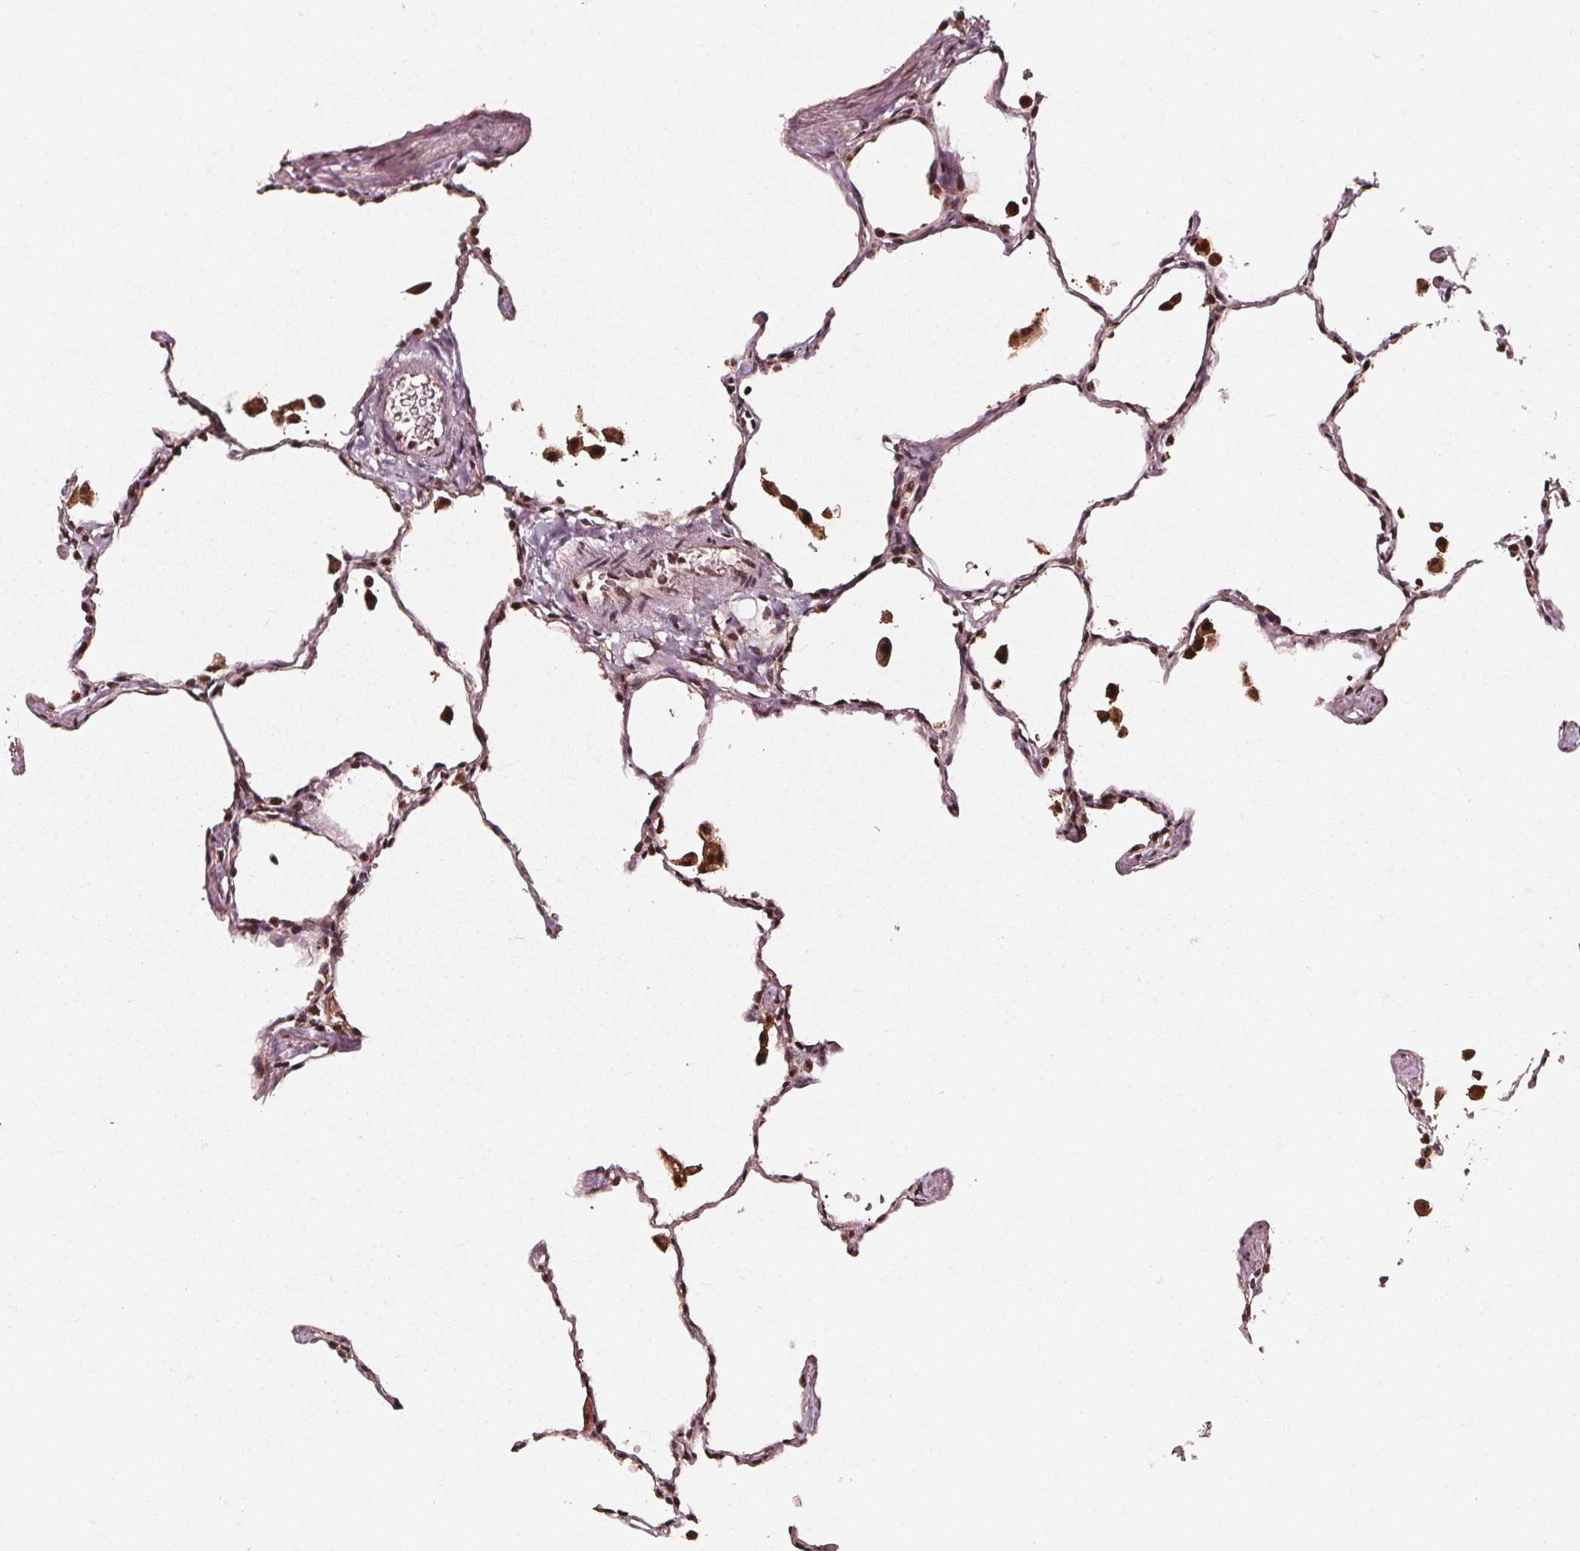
{"staining": {"intensity": "moderate", "quantity": ">75%", "location": "nuclear"}, "tissue": "lung", "cell_type": "Alveolar cells", "image_type": "normal", "snomed": [{"axis": "morphology", "description": "Normal tissue, NOS"}, {"axis": "topography", "description": "Lung"}], "caption": "A histopathology image of lung stained for a protein demonstrates moderate nuclear brown staining in alveolar cells. The protein of interest is stained brown, and the nuclei are stained in blue (DAB (3,3'-diaminobenzidine) IHC with brightfield microscopy, high magnification).", "gene": "SMN1", "patient": {"sex": "female", "age": 47}}